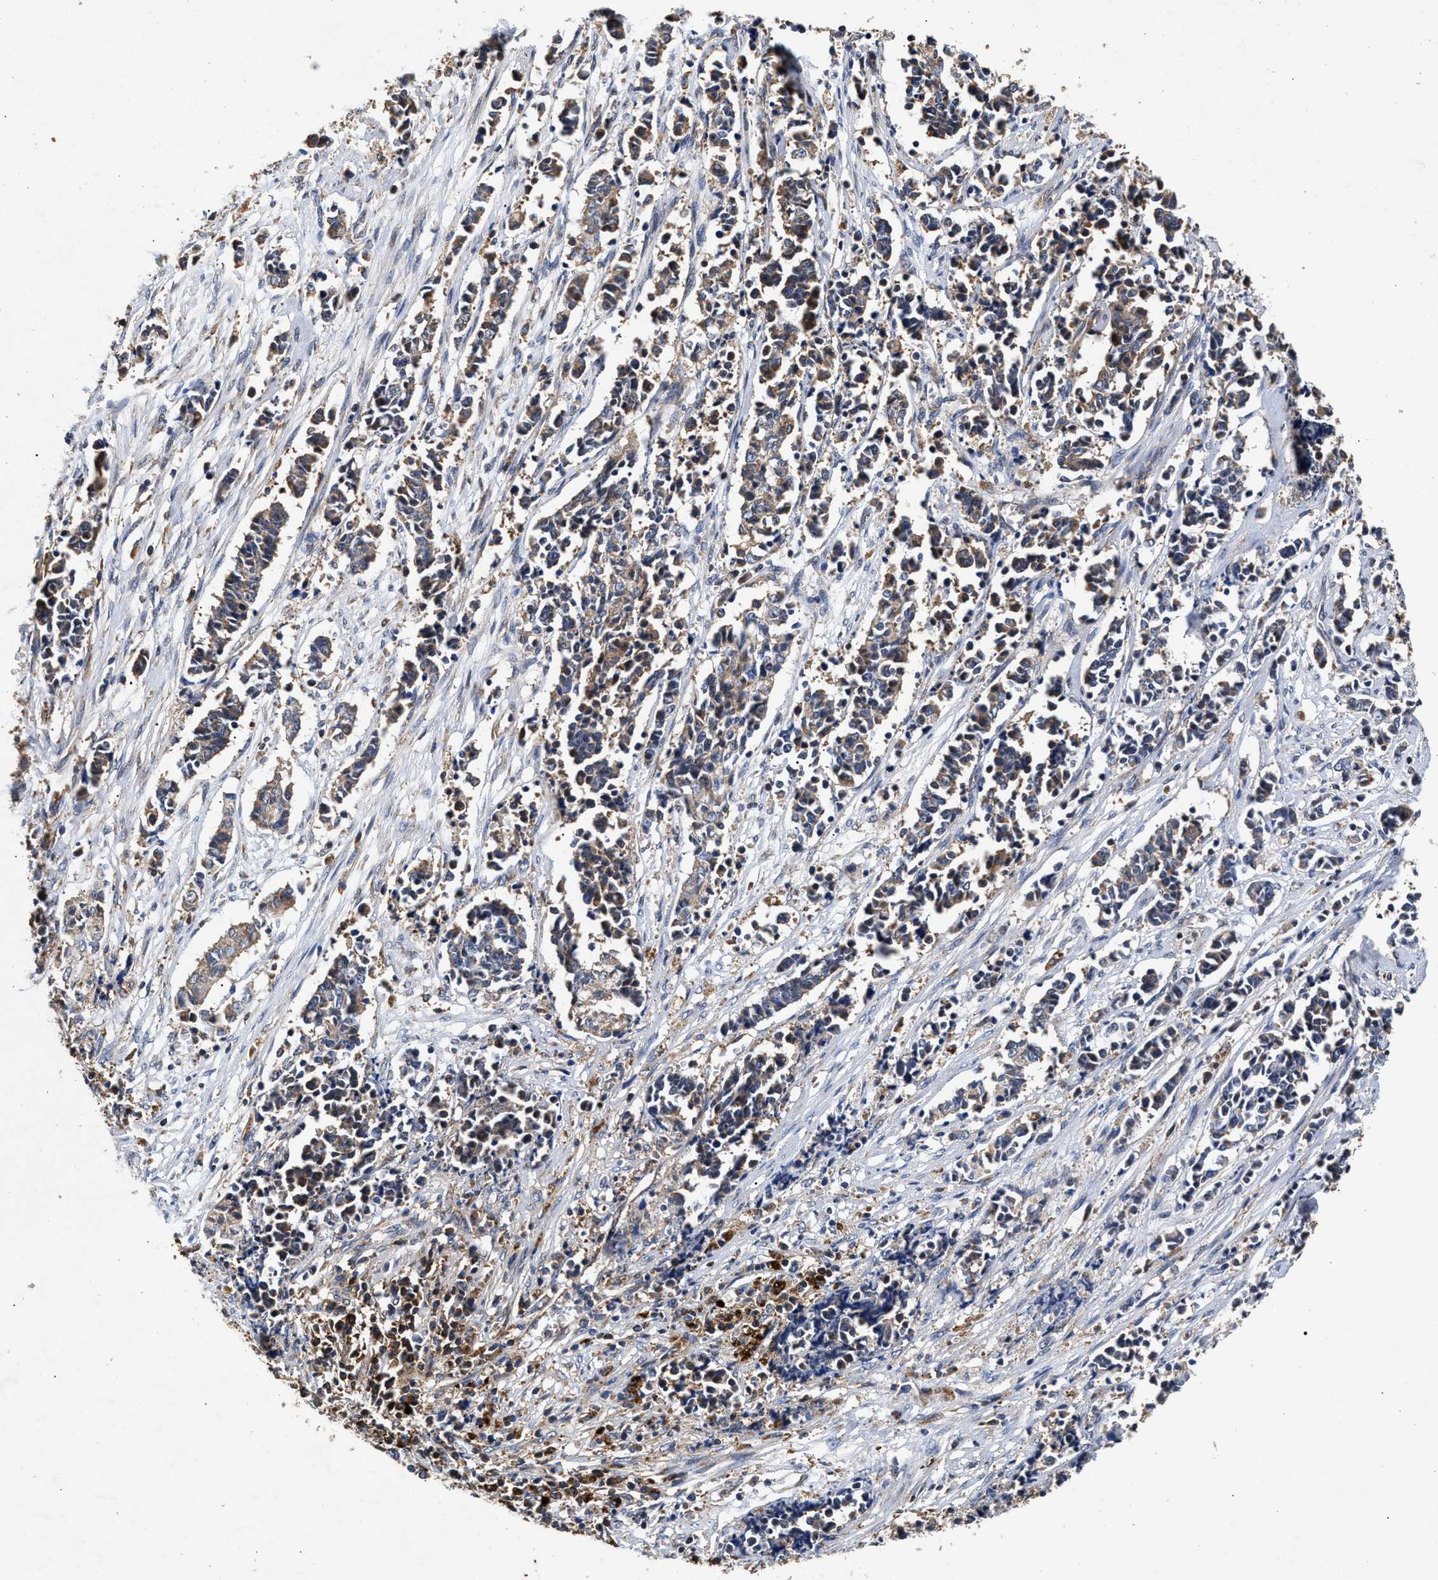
{"staining": {"intensity": "weak", "quantity": "<25%", "location": "cytoplasmic/membranous"}, "tissue": "cervical cancer", "cell_type": "Tumor cells", "image_type": "cancer", "snomed": [{"axis": "morphology", "description": "Squamous cell carcinoma, NOS"}, {"axis": "topography", "description": "Cervix"}], "caption": "IHC micrograph of human squamous cell carcinoma (cervical) stained for a protein (brown), which demonstrates no positivity in tumor cells.", "gene": "NFKB2", "patient": {"sex": "female", "age": 35}}